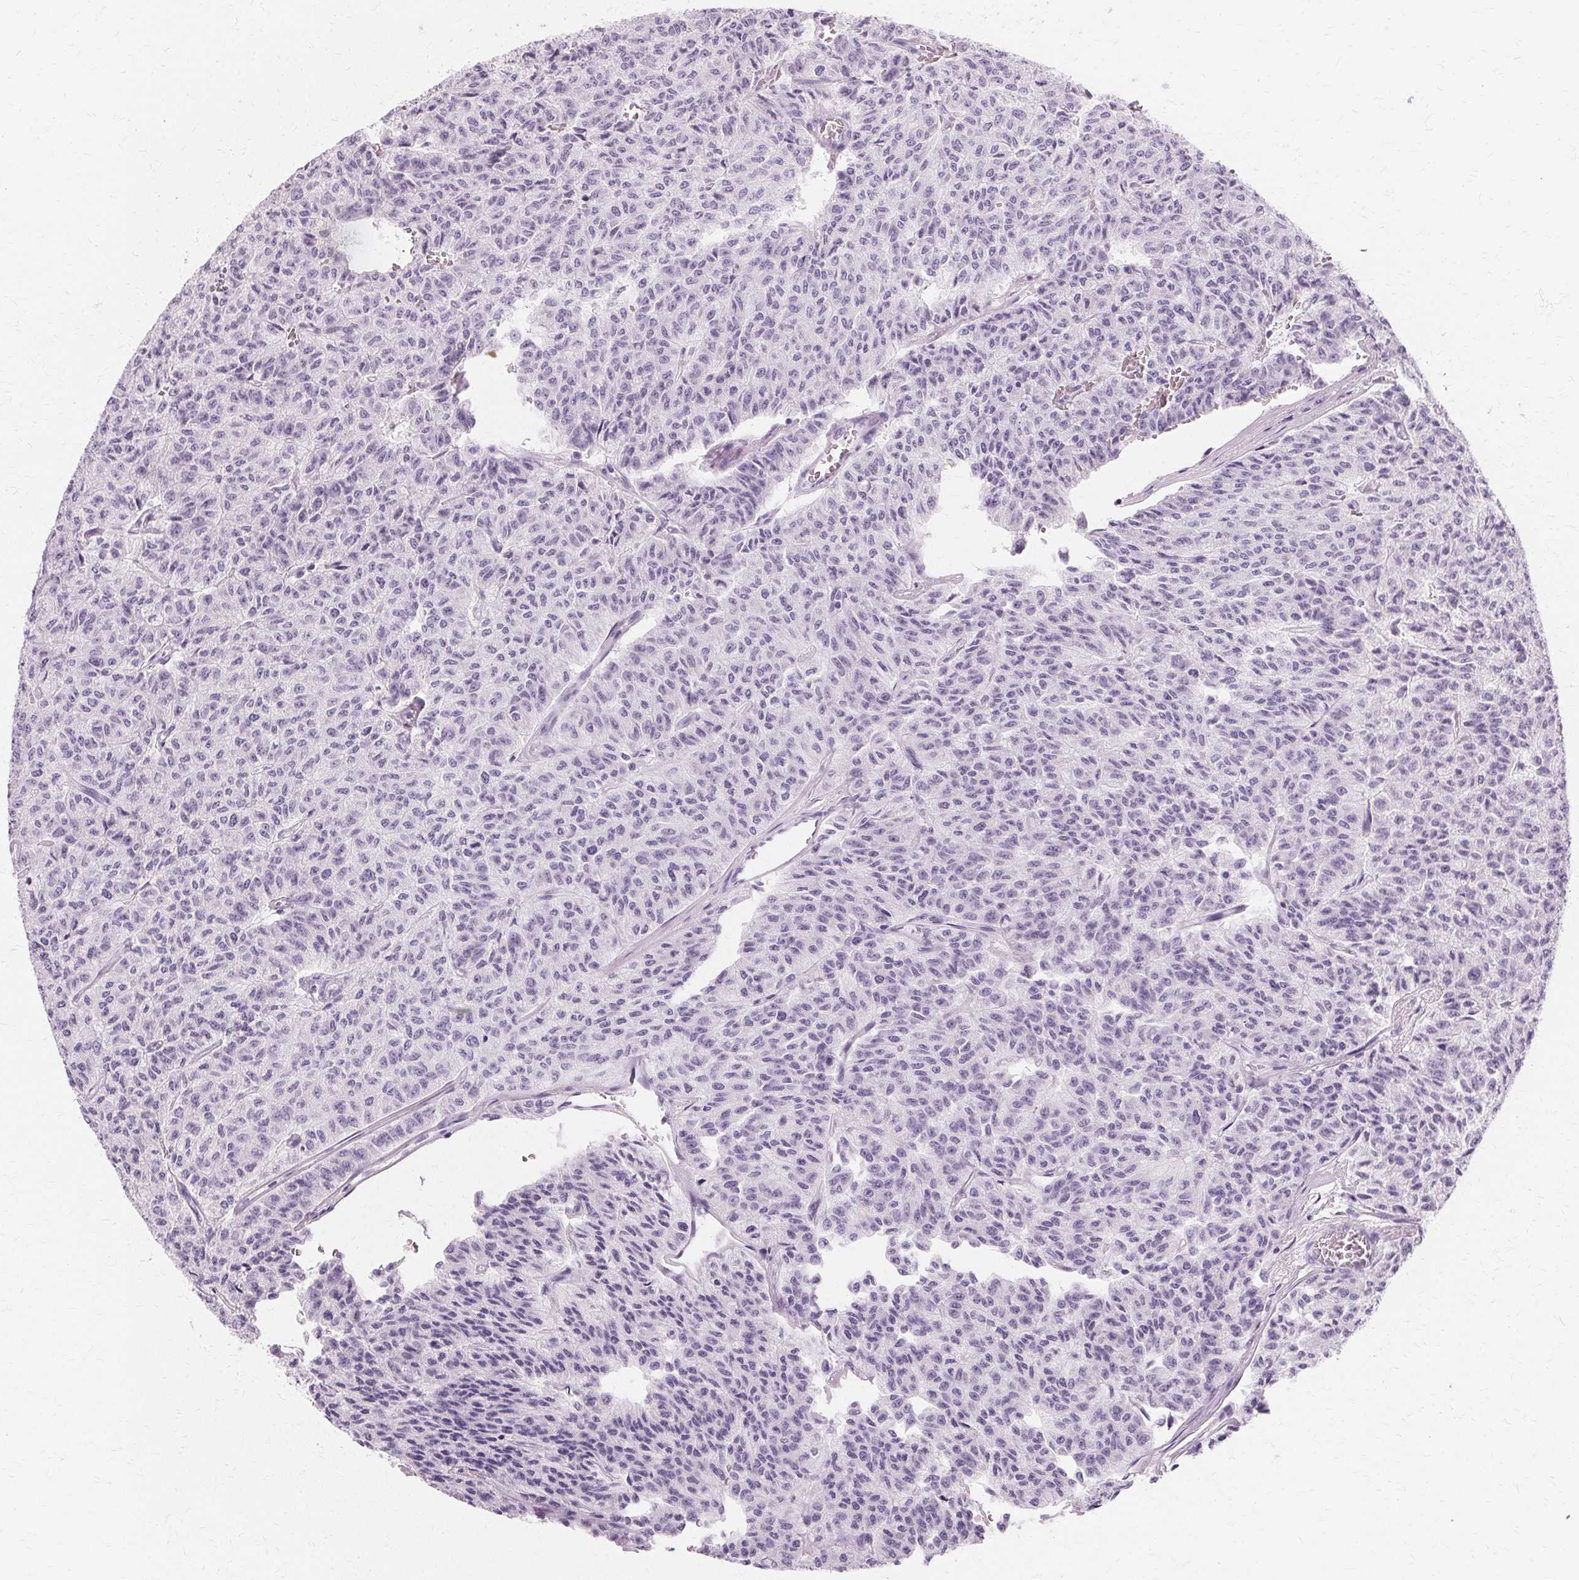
{"staining": {"intensity": "negative", "quantity": "none", "location": "none"}, "tissue": "carcinoid", "cell_type": "Tumor cells", "image_type": "cancer", "snomed": [{"axis": "morphology", "description": "Carcinoid, malignant, NOS"}, {"axis": "topography", "description": "Lung"}], "caption": "Immunohistochemistry histopathology image of malignant carcinoid stained for a protein (brown), which reveals no expression in tumor cells. Nuclei are stained in blue.", "gene": "KRT6C", "patient": {"sex": "male", "age": 71}}